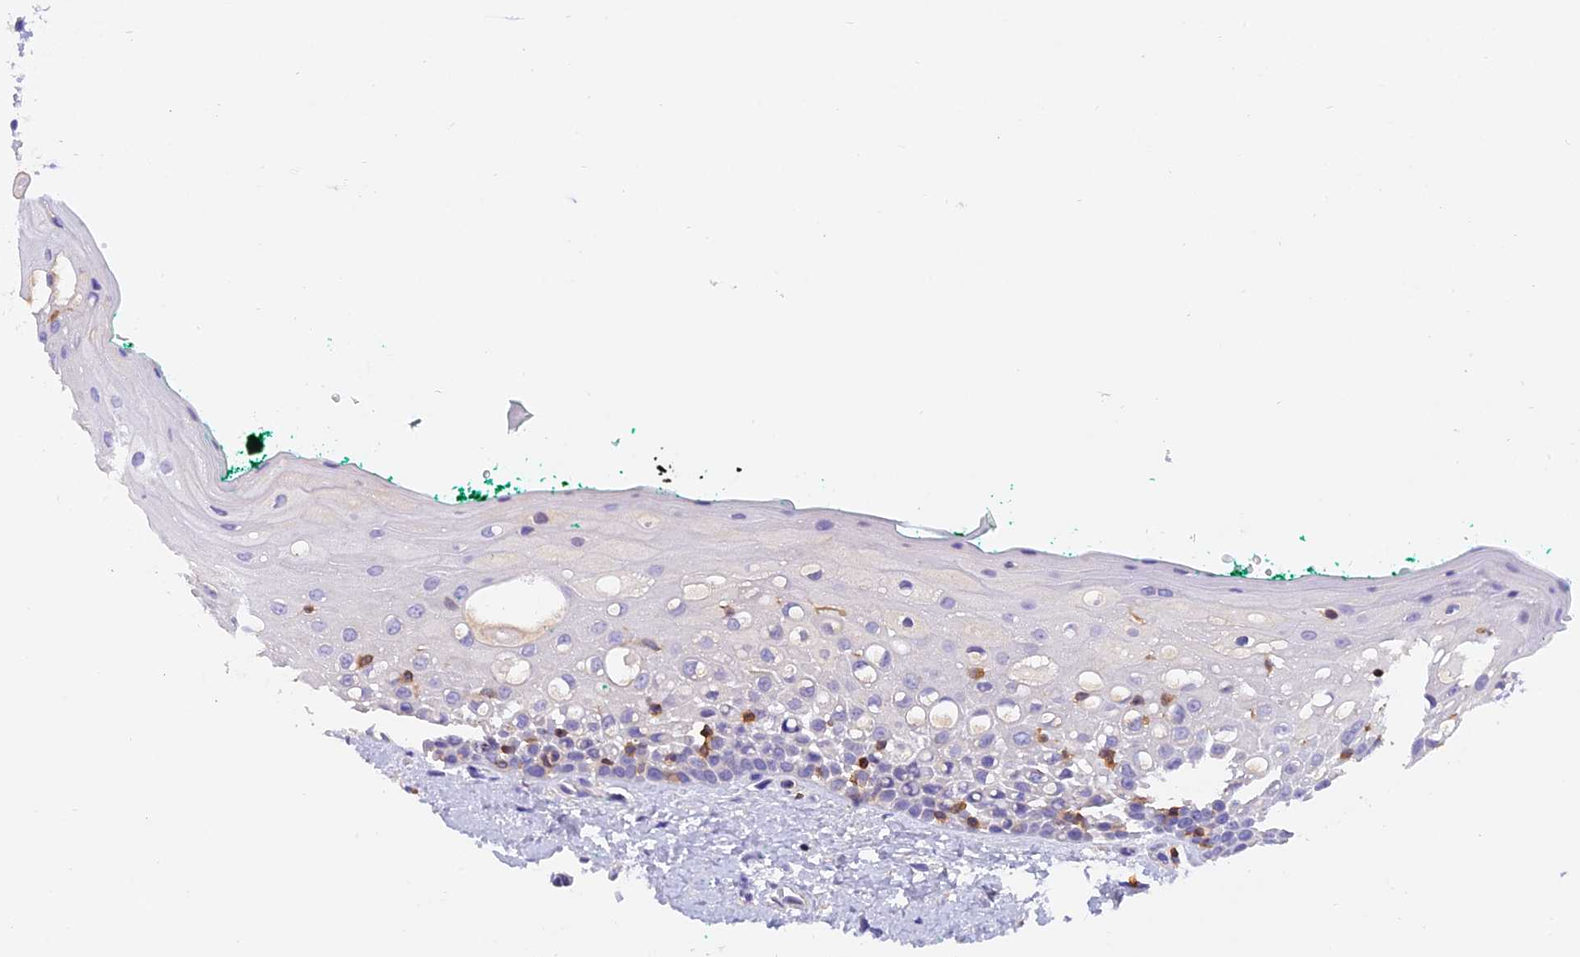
{"staining": {"intensity": "negative", "quantity": "none", "location": "none"}, "tissue": "oral mucosa", "cell_type": "Squamous epithelial cells", "image_type": "normal", "snomed": [{"axis": "morphology", "description": "Normal tissue, NOS"}, {"axis": "topography", "description": "Oral tissue"}], "caption": "Histopathology image shows no protein expression in squamous epithelial cells of benign oral mucosa. (Stains: DAB (3,3'-diaminobenzidine) immunohistochemistry (IHC) with hematoxylin counter stain, Microscopy: brightfield microscopy at high magnification).", "gene": "LPXN", "patient": {"sex": "female", "age": 70}}